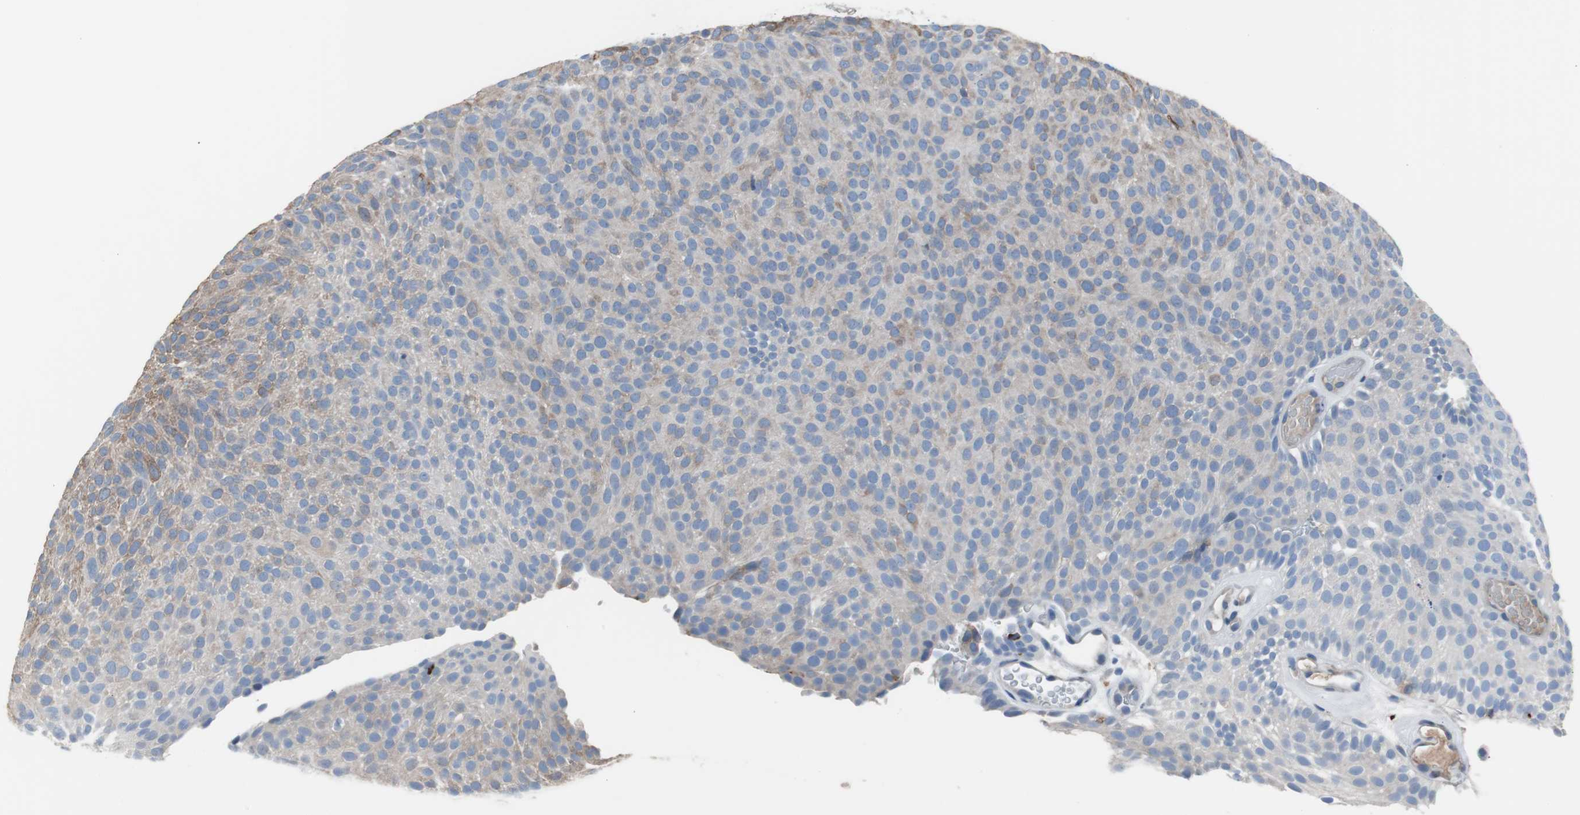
{"staining": {"intensity": "negative", "quantity": "none", "location": "none"}, "tissue": "urothelial cancer", "cell_type": "Tumor cells", "image_type": "cancer", "snomed": [{"axis": "morphology", "description": "Urothelial carcinoma, Low grade"}, {"axis": "topography", "description": "Urinary bladder"}], "caption": "This histopathology image is of urothelial cancer stained with IHC to label a protein in brown with the nuclei are counter-stained blue. There is no positivity in tumor cells. (DAB immunohistochemistry with hematoxylin counter stain).", "gene": "FCGR2B", "patient": {"sex": "male", "age": 78}}